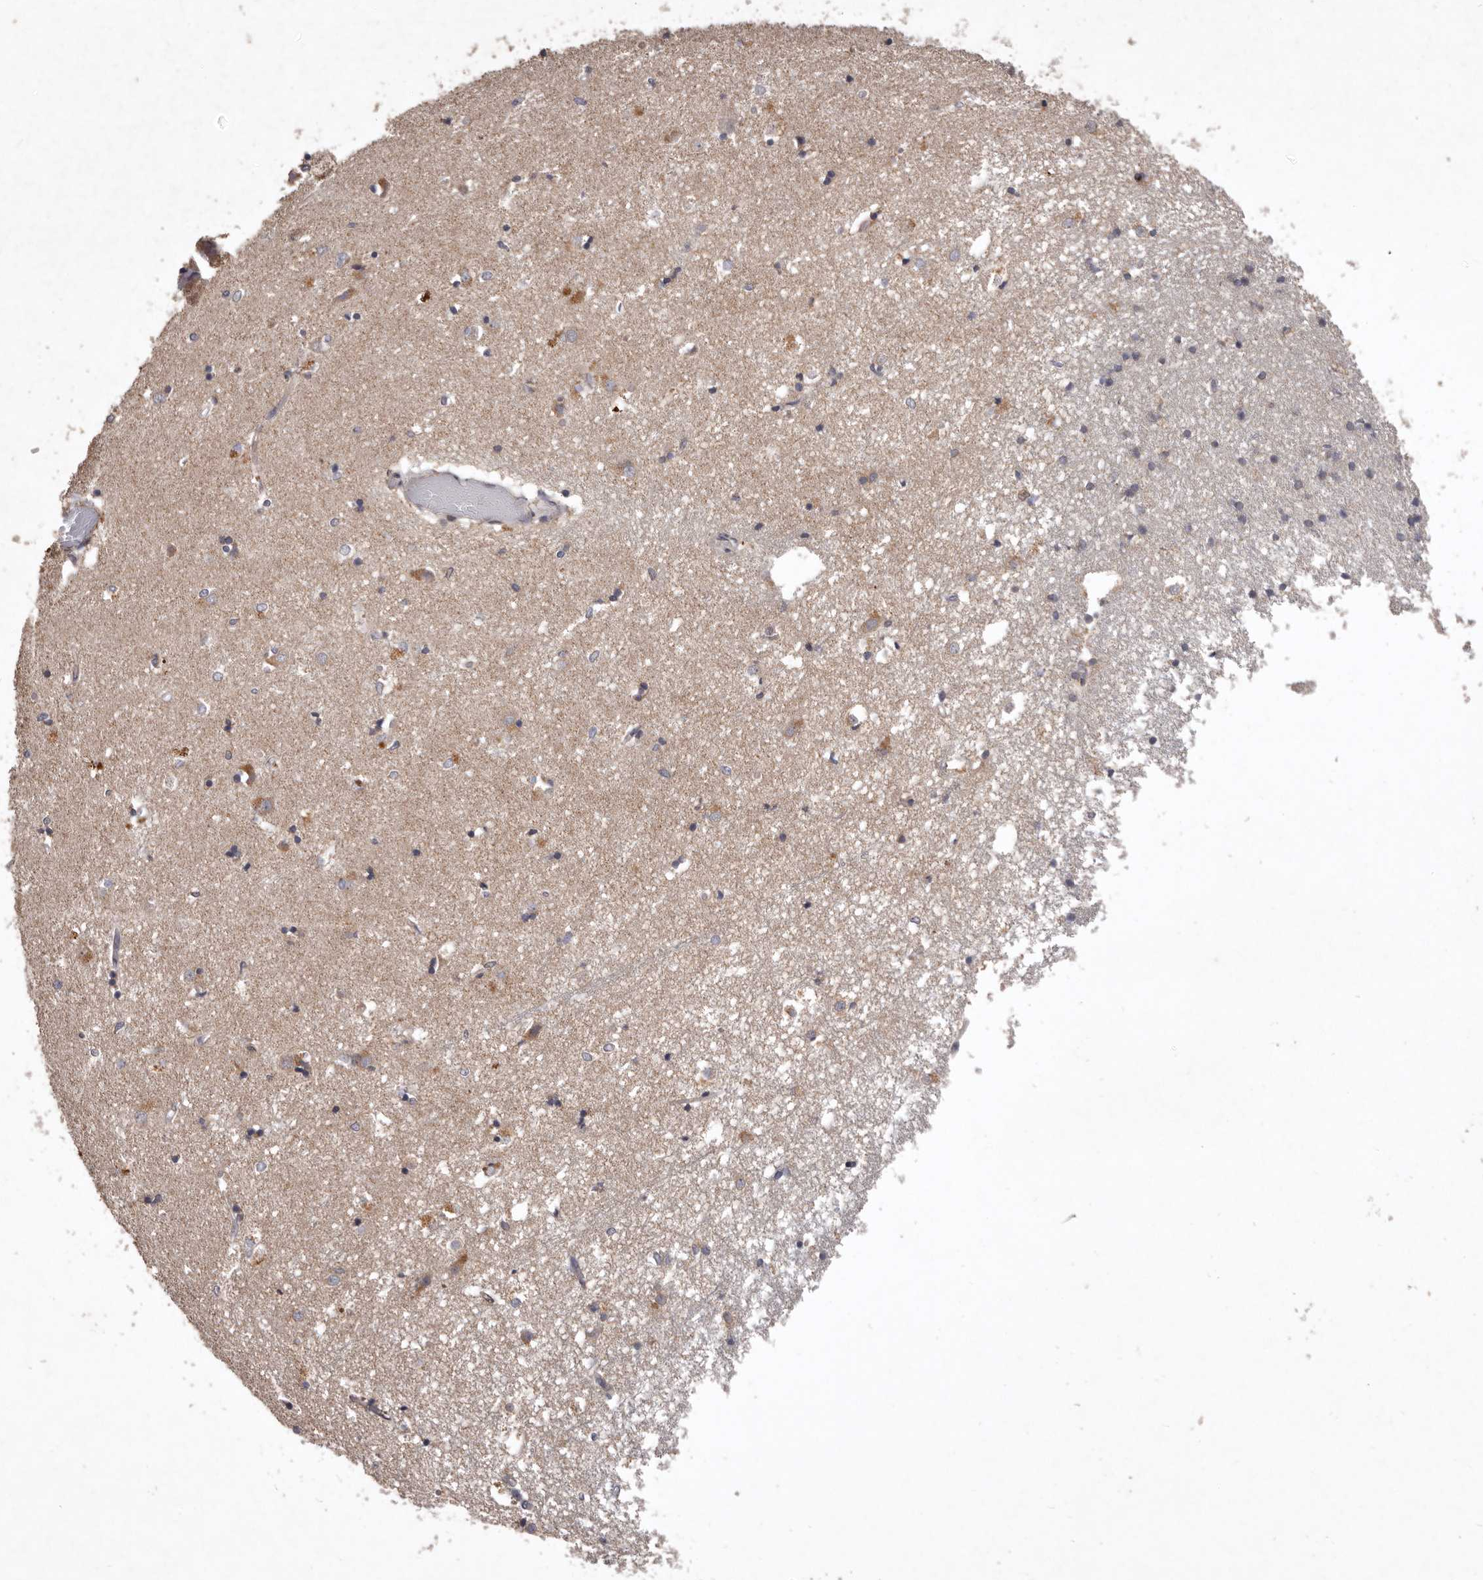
{"staining": {"intensity": "weak", "quantity": "<25%", "location": "cytoplasmic/membranous"}, "tissue": "caudate", "cell_type": "Glial cells", "image_type": "normal", "snomed": [{"axis": "morphology", "description": "Normal tissue, NOS"}, {"axis": "topography", "description": "Lateral ventricle wall"}], "caption": "DAB (3,3'-diaminobenzidine) immunohistochemical staining of normal caudate reveals no significant positivity in glial cells.", "gene": "FLAD1", "patient": {"sex": "male", "age": 45}}